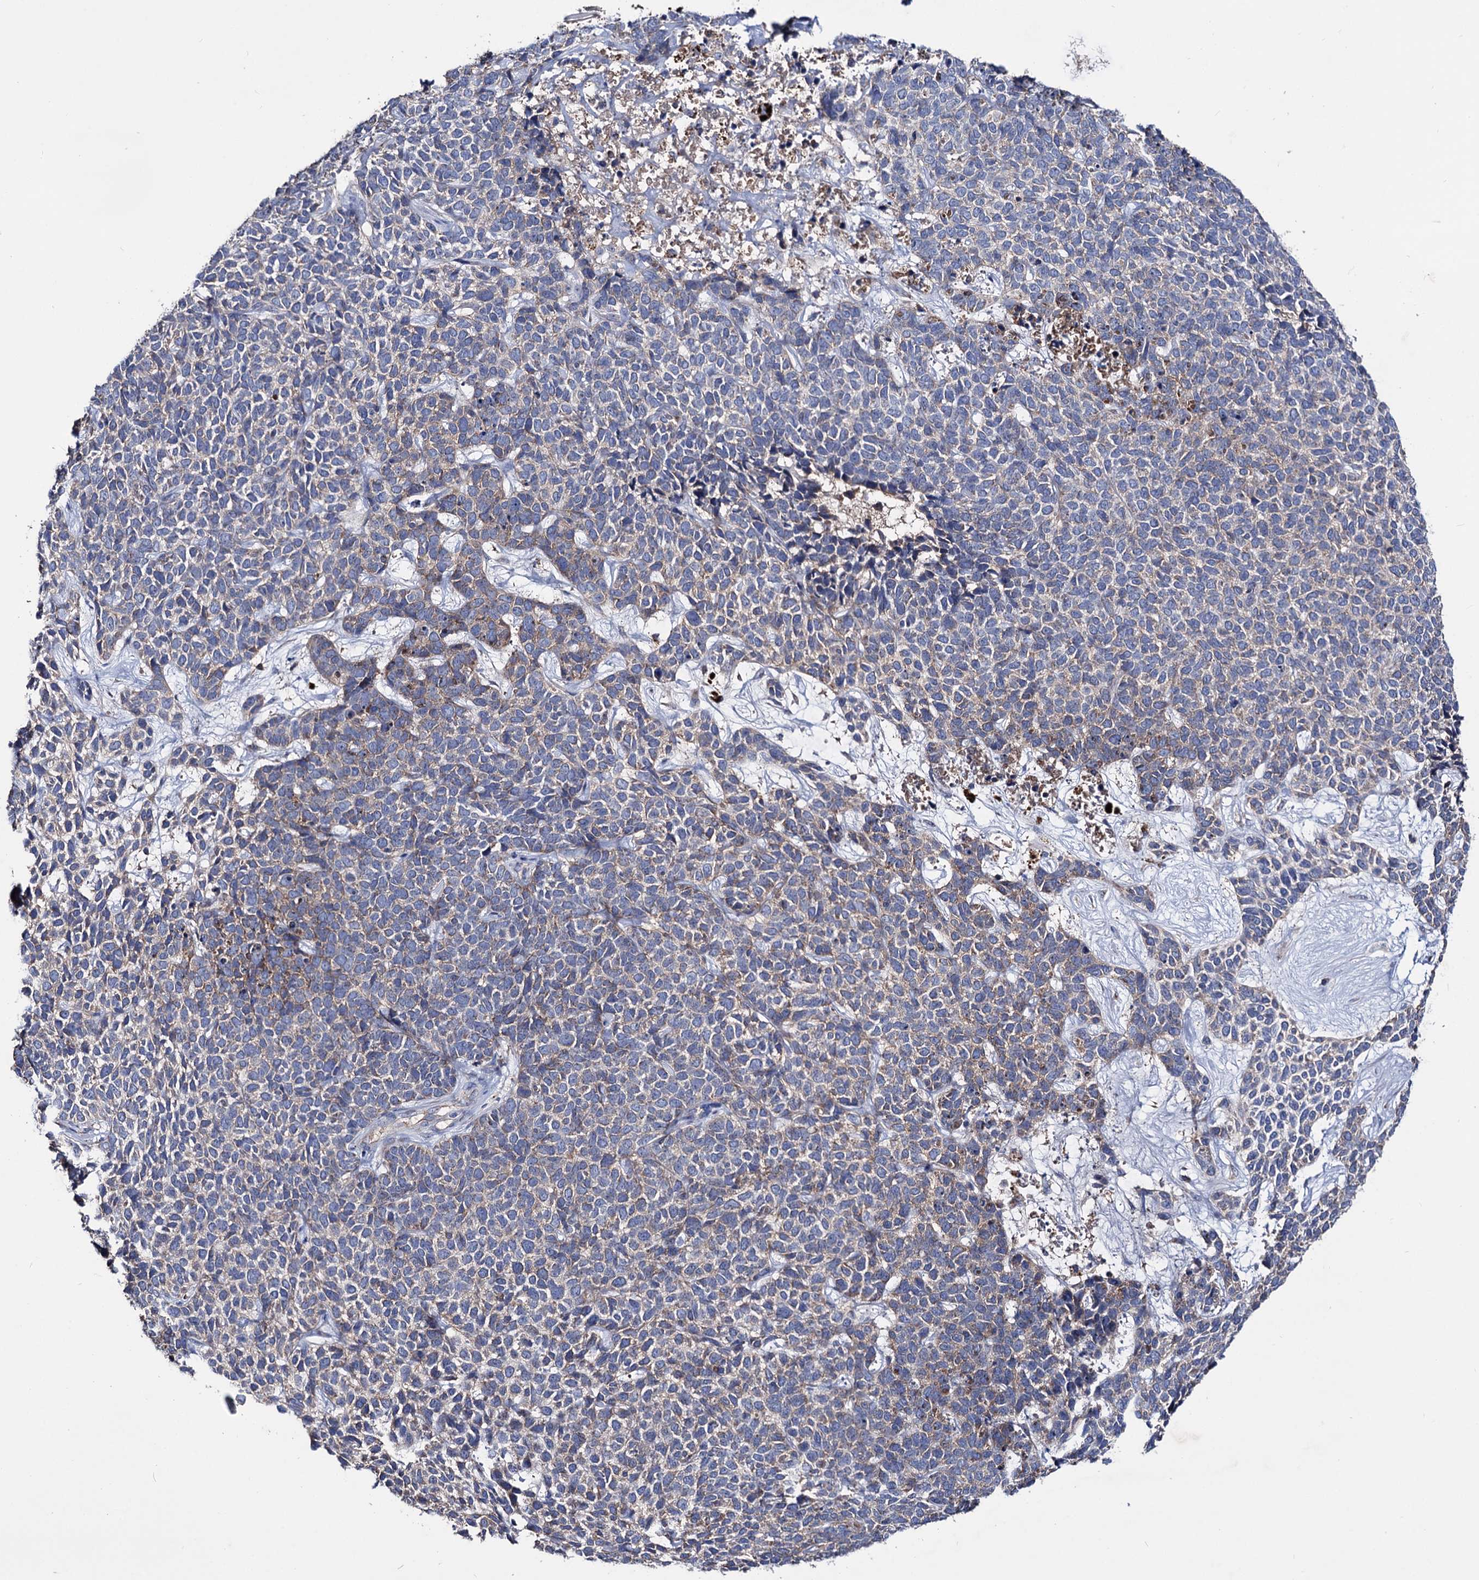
{"staining": {"intensity": "weak", "quantity": "<25%", "location": "cytoplasmic/membranous"}, "tissue": "skin cancer", "cell_type": "Tumor cells", "image_type": "cancer", "snomed": [{"axis": "morphology", "description": "Basal cell carcinoma"}, {"axis": "topography", "description": "Skin"}], "caption": "DAB (3,3'-diaminobenzidine) immunohistochemical staining of human skin basal cell carcinoma shows no significant expression in tumor cells.", "gene": "CLPB", "patient": {"sex": "female", "age": 84}}